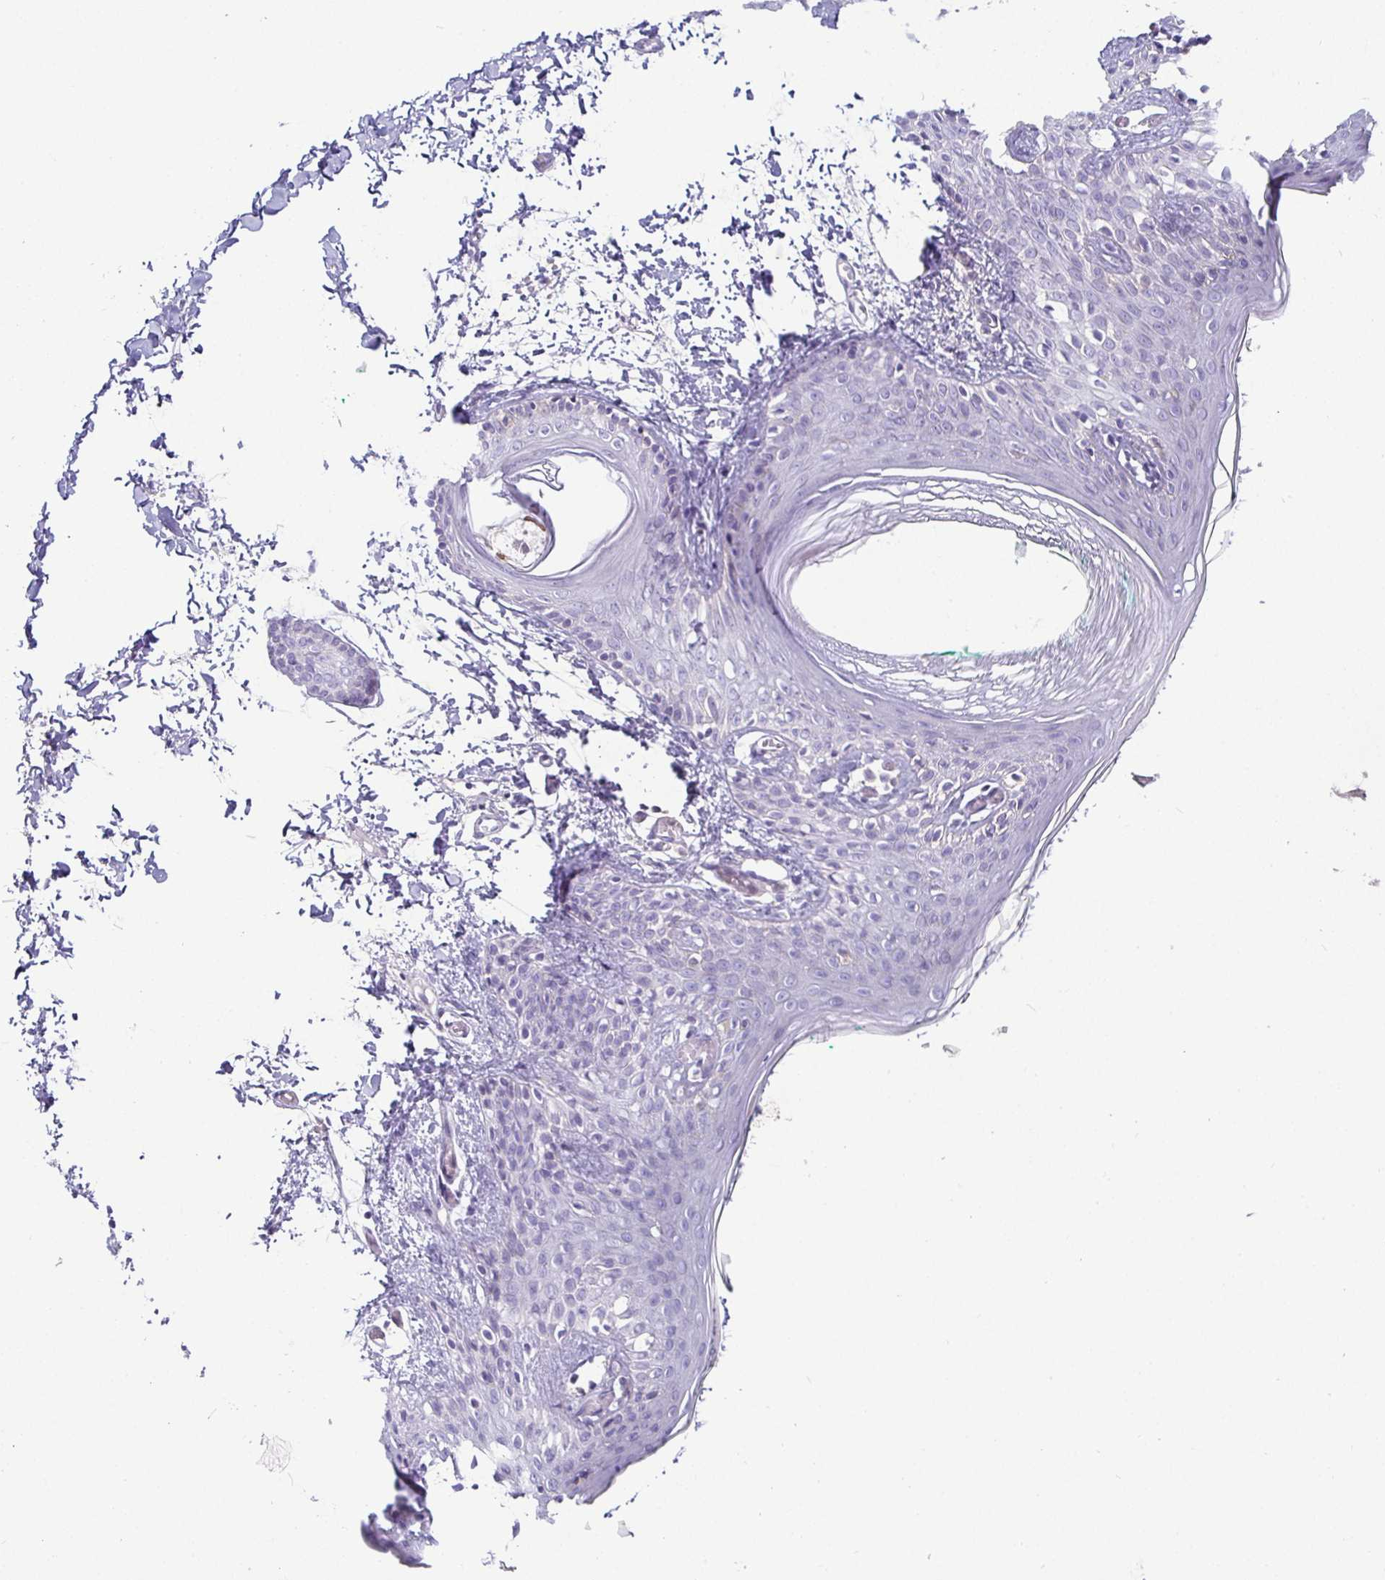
{"staining": {"intensity": "negative", "quantity": "none", "location": "none"}, "tissue": "skin", "cell_type": "Fibroblasts", "image_type": "normal", "snomed": [{"axis": "morphology", "description": "Normal tissue, NOS"}, {"axis": "topography", "description": "Skin"}], "caption": "Immunohistochemical staining of normal skin reveals no significant staining in fibroblasts. (Immunohistochemistry (ihc), brightfield microscopy, high magnification).", "gene": "SIRPA", "patient": {"sex": "male", "age": 16}}